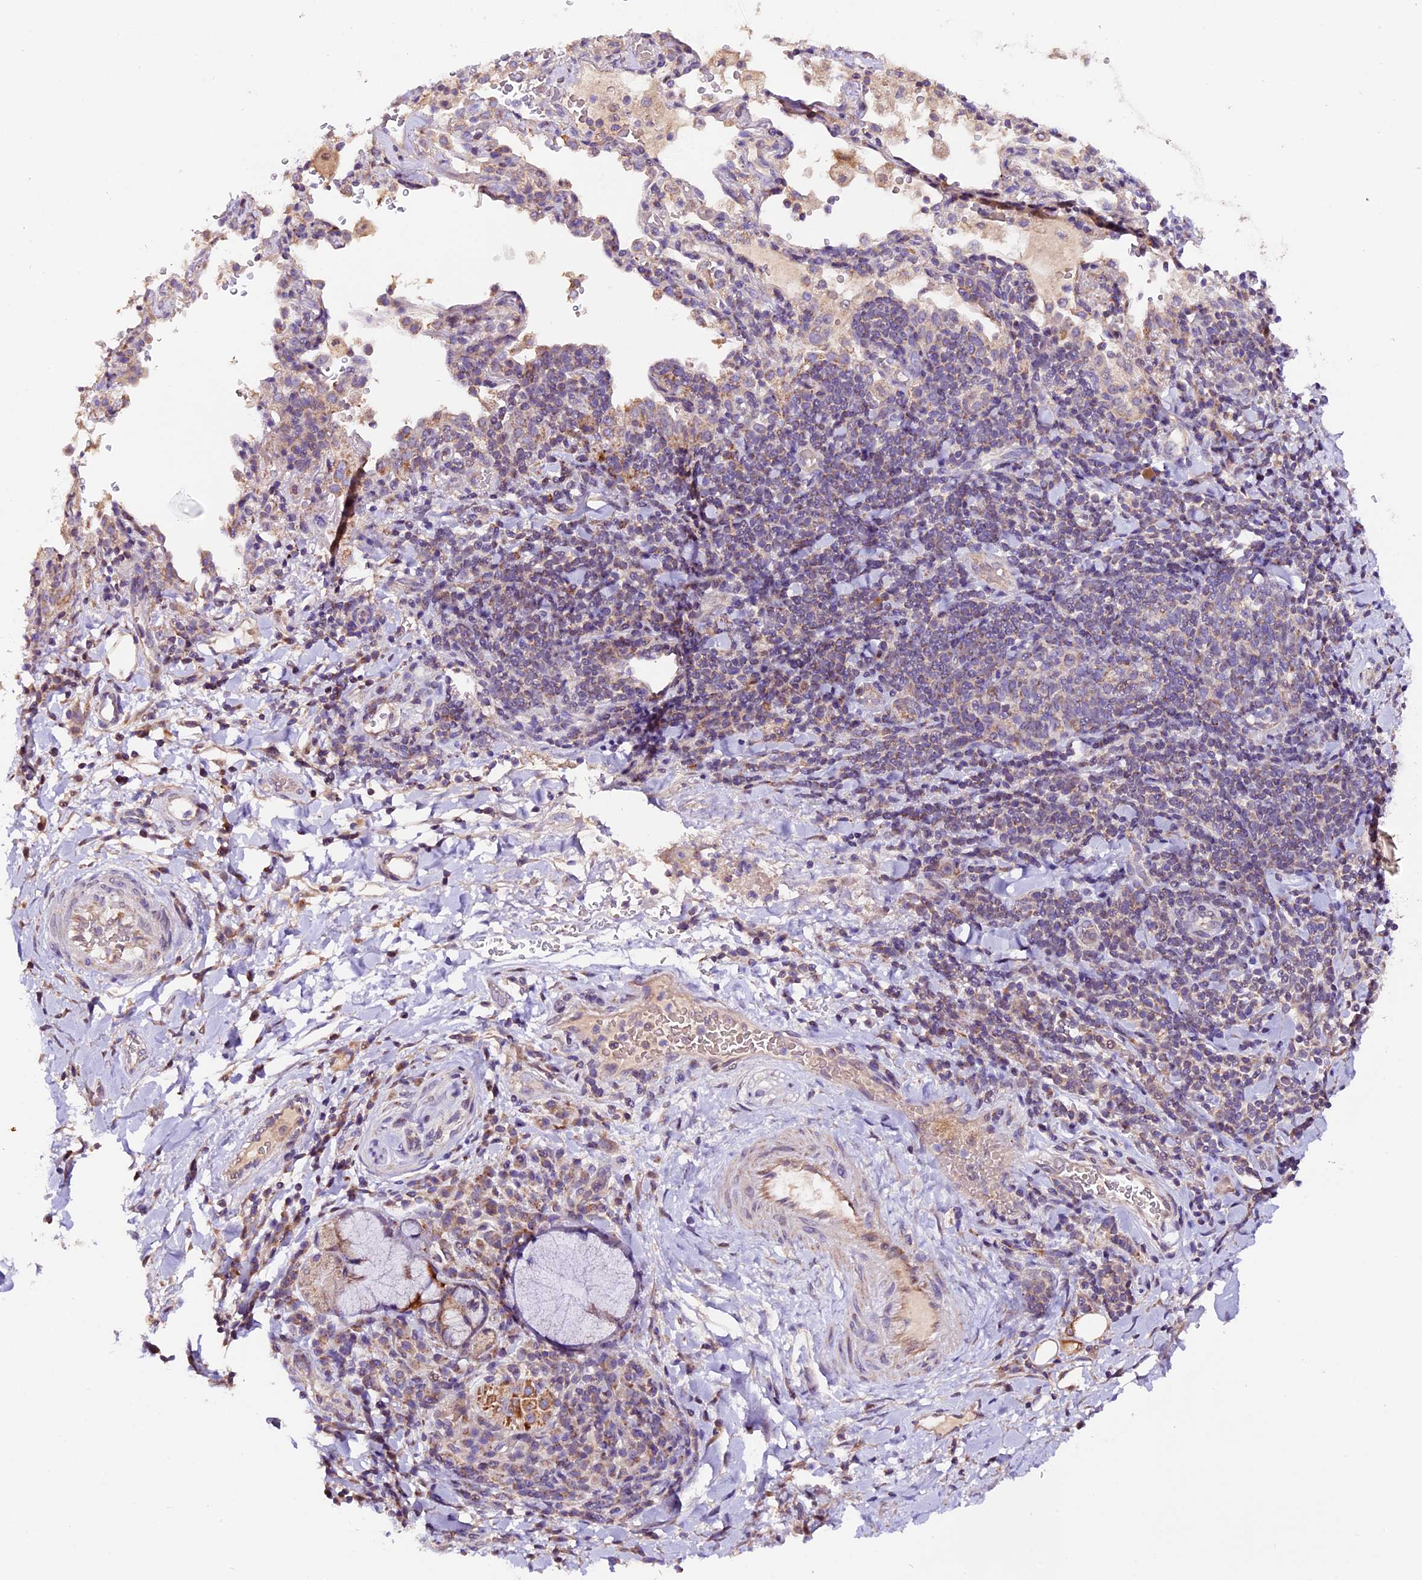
{"staining": {"intensity": "strong", "quantity": "25%-75%", "location": "cytoplasmic/membranous"}, "tissue": "adipose tissue", "cell_type": "Adipocytes", "image_type": "normal", "snomed": [{"axis": "morphology", "description": "Normal tissue, NOS"}, {"axis": "morphology", "description": "Squamous cell carcinoma, NOS"}, {"axis": "topography", "description": "Bronchus"}, {"axis": "topography", "description": "Lung"}], "caption": "Immunohistochemical staining of benign adipose tissue displays high levels of strong cytoplasmic/membranous expression in about 25%-75% of adipocytes. (DAB (3,3'-diaminobenzidine) IHC with brightfield microscopy, high magnification).", "gene": "DDX28", "patient": {"sex": "male", "age": 64}}